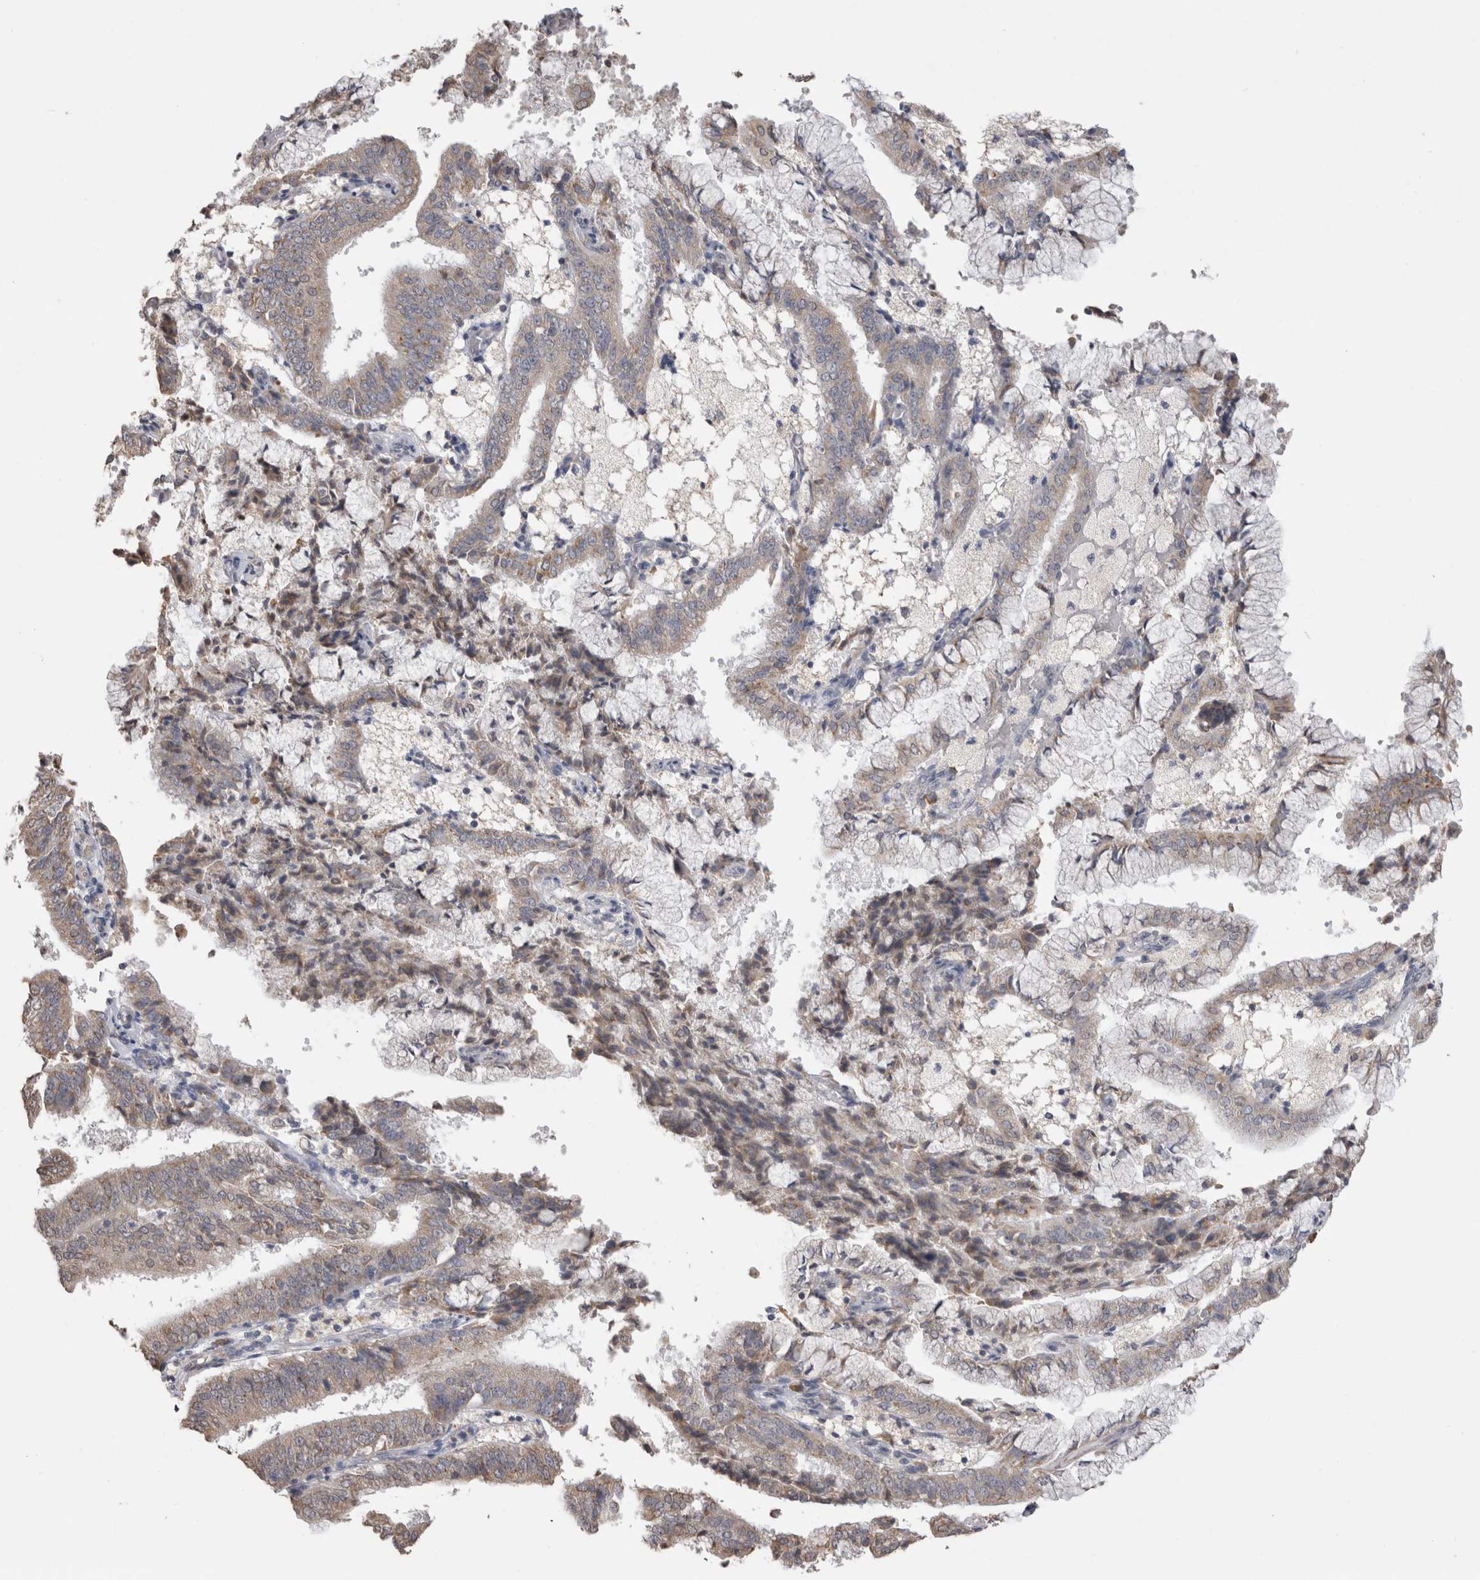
{"staining": {"intensity": "weak", "quantity": "<25%", "location": "cytoplasmic/membranous"}, "tissue": "endometrial cancer", "cell_type": "Tumor cells", "image_type": "cancer", "snomed": [{"axis": "morphology", "description": "Adenocarcinoma, NOS"}, {"axis": "topography", "description": "Endometrium"}], "caption": "Tumor cells show no significant expression in endometrial cancer.", "gene": "NOMO1", "patient": {"sex": "female", "age": 63}}